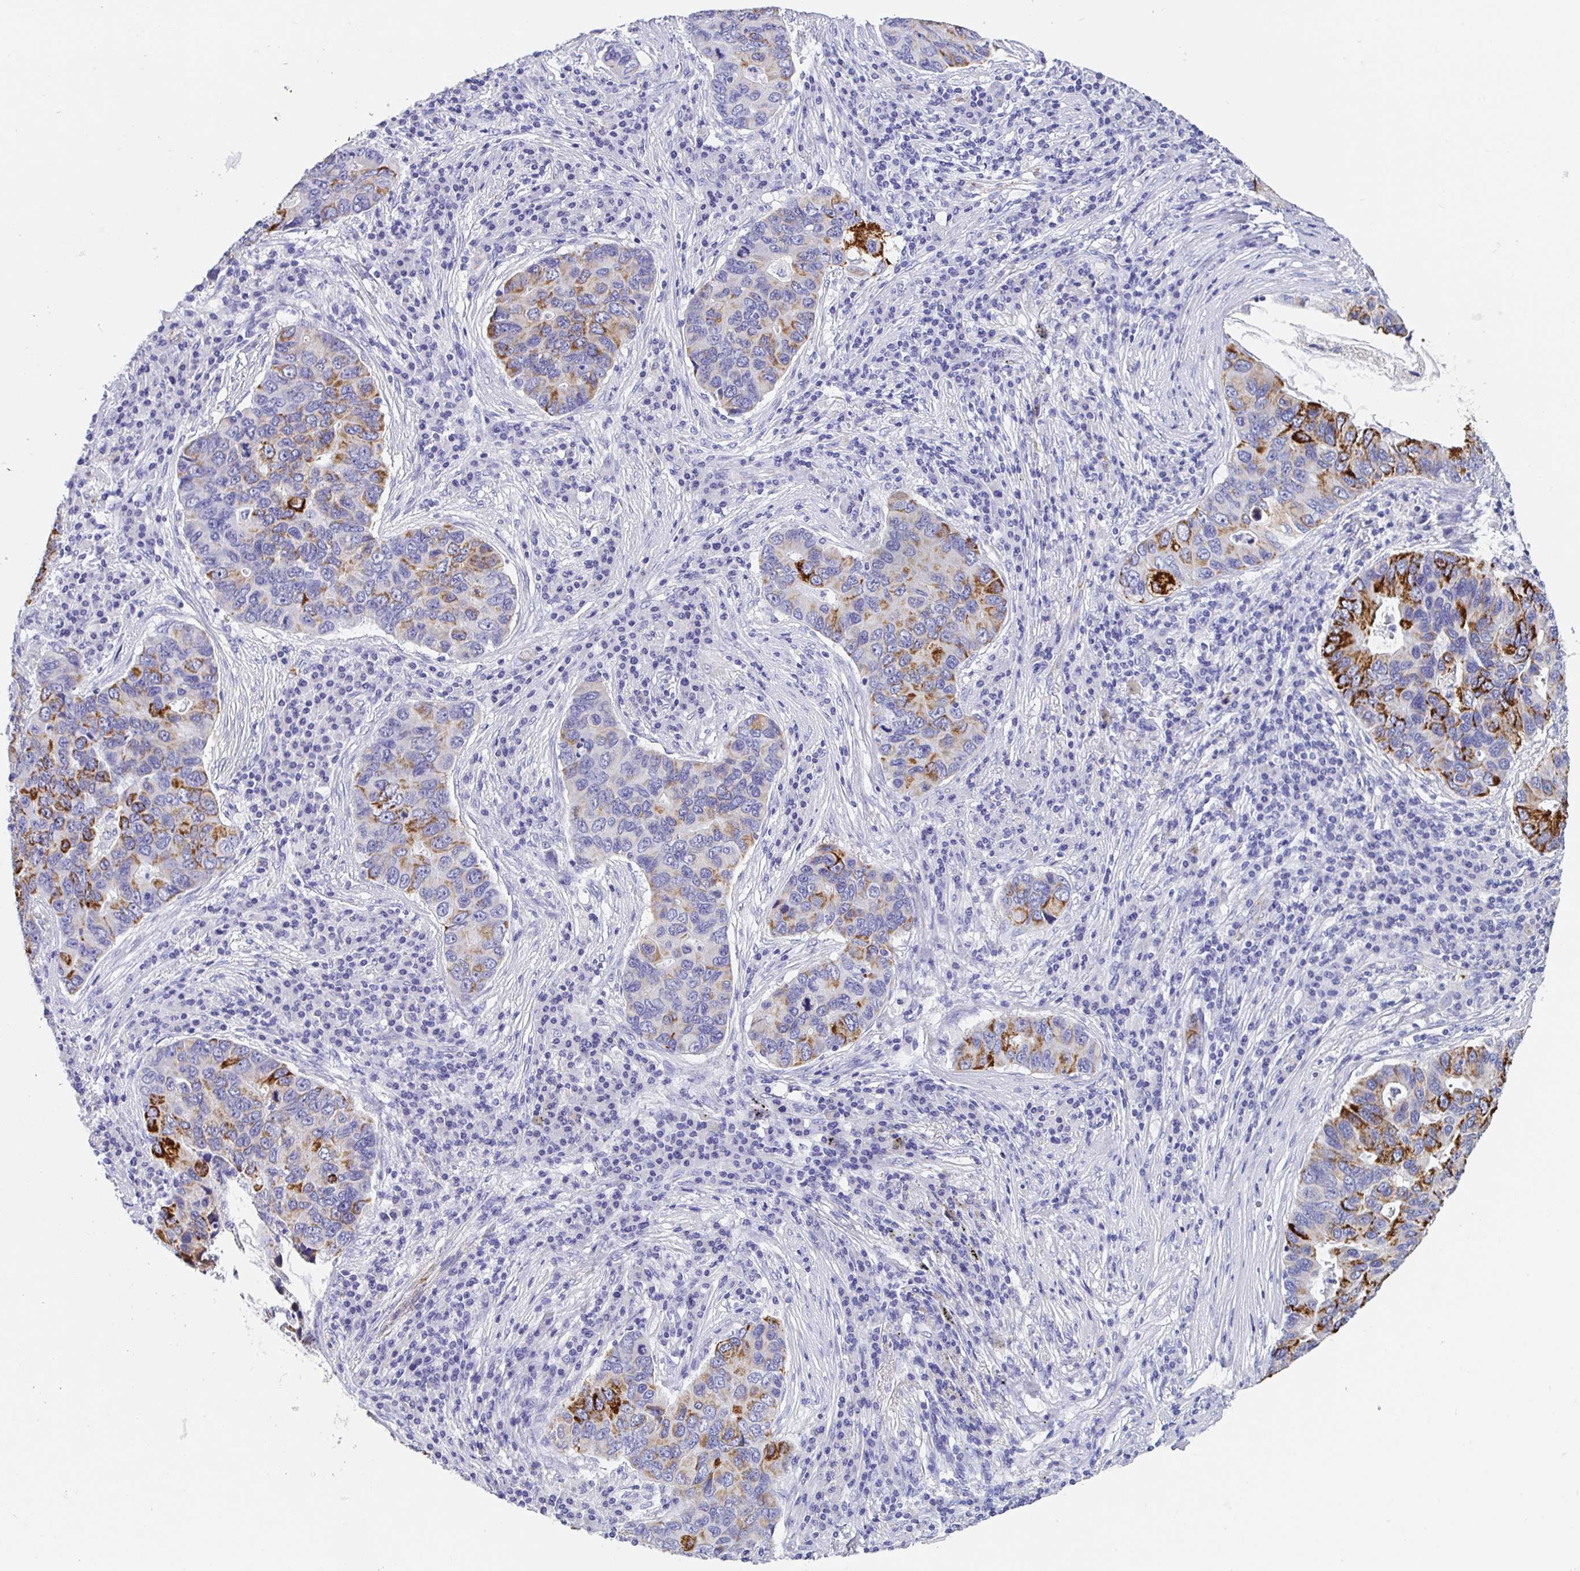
{"staining": {"intensity": "strong", "quantity": "25%-75%", "location": "cytoplasmic/membranous"}, "tissue": "lung cancer", "cell_type": "Tumor cells", "image_type": "cancer", "snomed": [{"axis": "morphology", "description": "Adenocarcinoma, NOS"}, {"axis": "morphology", "description": "Adenocarcinoma, metastatic, NOS"}, {"axis": "topography", "description": "Lymph node"}, {"axis": "topography", "description": "Lung"}], "caption": "The histopathology image demonstrates immunohistochemical staining of lung cancer (adenocarcinoma). There is strong cytoplasmic/membranous expression is identified in approximately 25%-75% of tumor cells. The protein is shown in brown color, while the nuclei are stained blue.", "gene": "MAOA", "patient": {"sex": "female", "age": 54}}